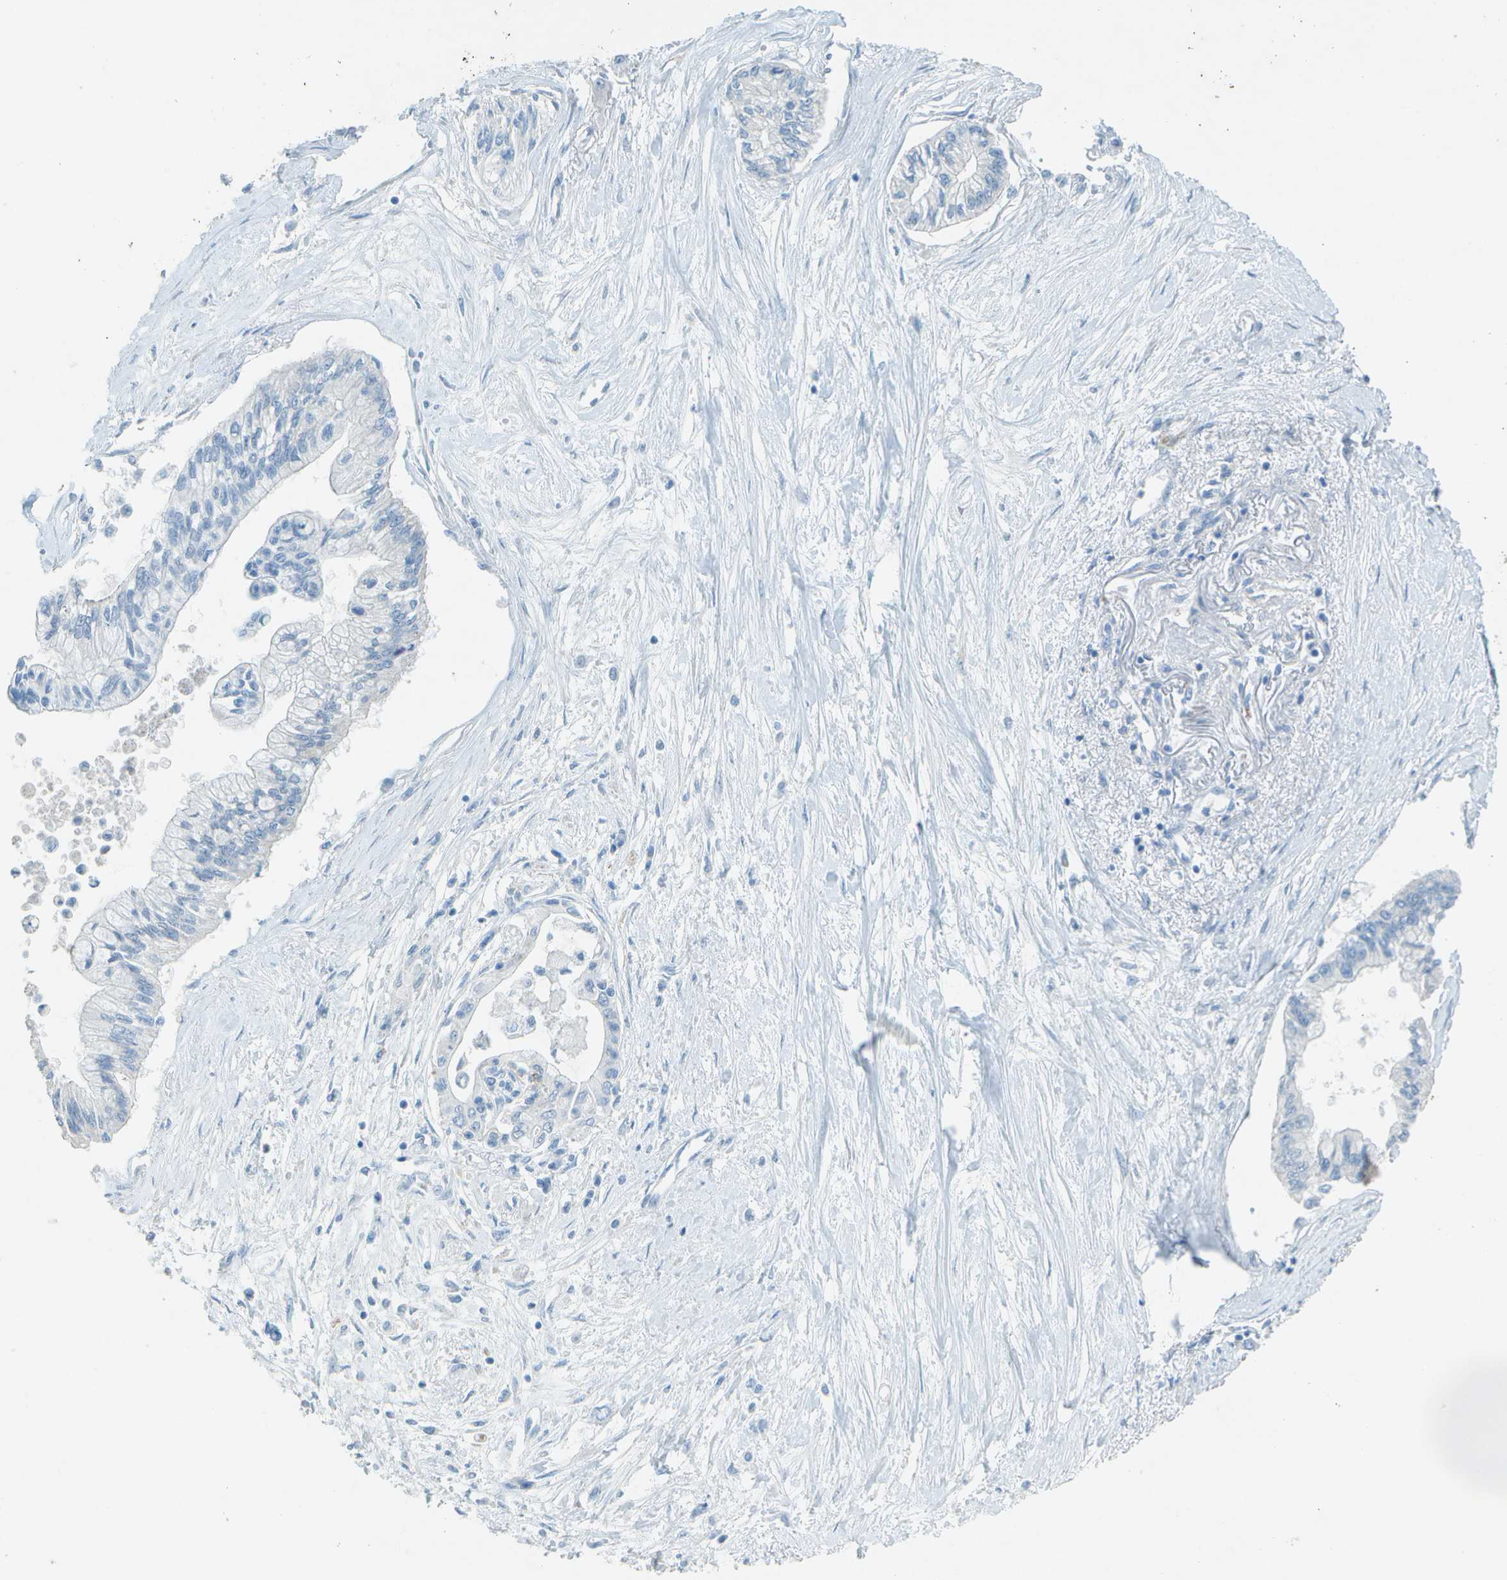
{"staining": {"intensity": "negative", "quantity": "none", "location": "none"}, "tissue": "pancreatic cancer", "cell_type": "Tumor cells", "image_type": "cancer", "snomed": [{"axis": "morphology", "description": "Adenocarcinoma, NOS"}, {"axis": "topography", "description": "Pancreas"}], "caption": "Adenocarcinoma (pancreatic) was stained to show a protein in brown. There is no significant positivity in tumor cells.", "gene": "LGI2", "patient": {"sex": "female", "age": 77}}